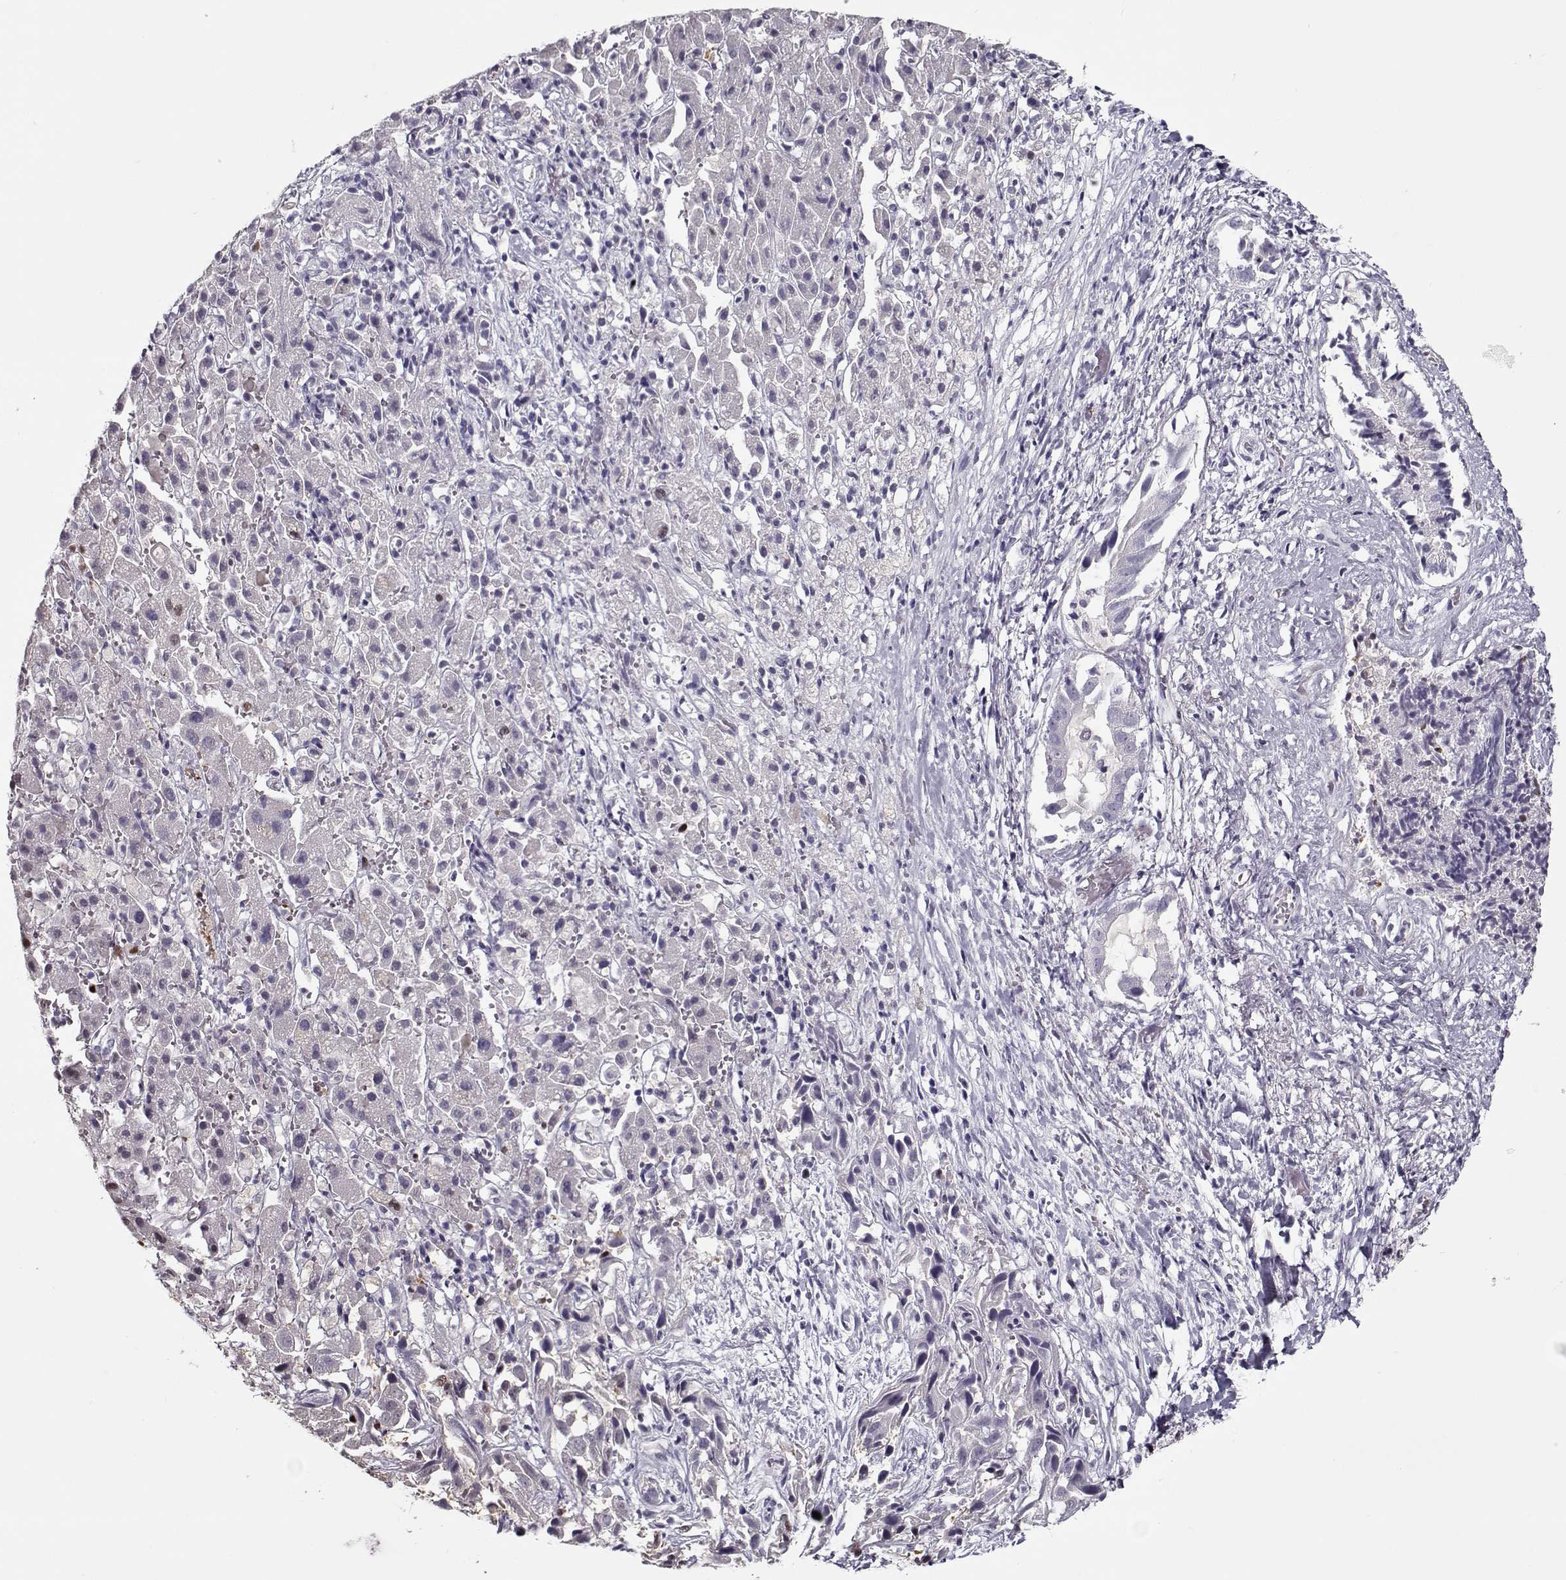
{"staining": {"intensity": "negative", "quantity": "none", "location": "none"}, "tissue": "liver cancer", "cell_type": "Tumor cells", "image_type": "cancer", "snomed": [{"axis": "morphology", "description": "Cholangiocarcinoma"}, {"axis": "topography", "description": "Liver"}], "caption": "Immunohistochemistry histopathology image of neoplastic tissue: human liver cancer stained with DAB displays no significant protein positivity in tumor cells.", "gene": "PRMT8", "patient": {"sex": "female", "age": 52}}